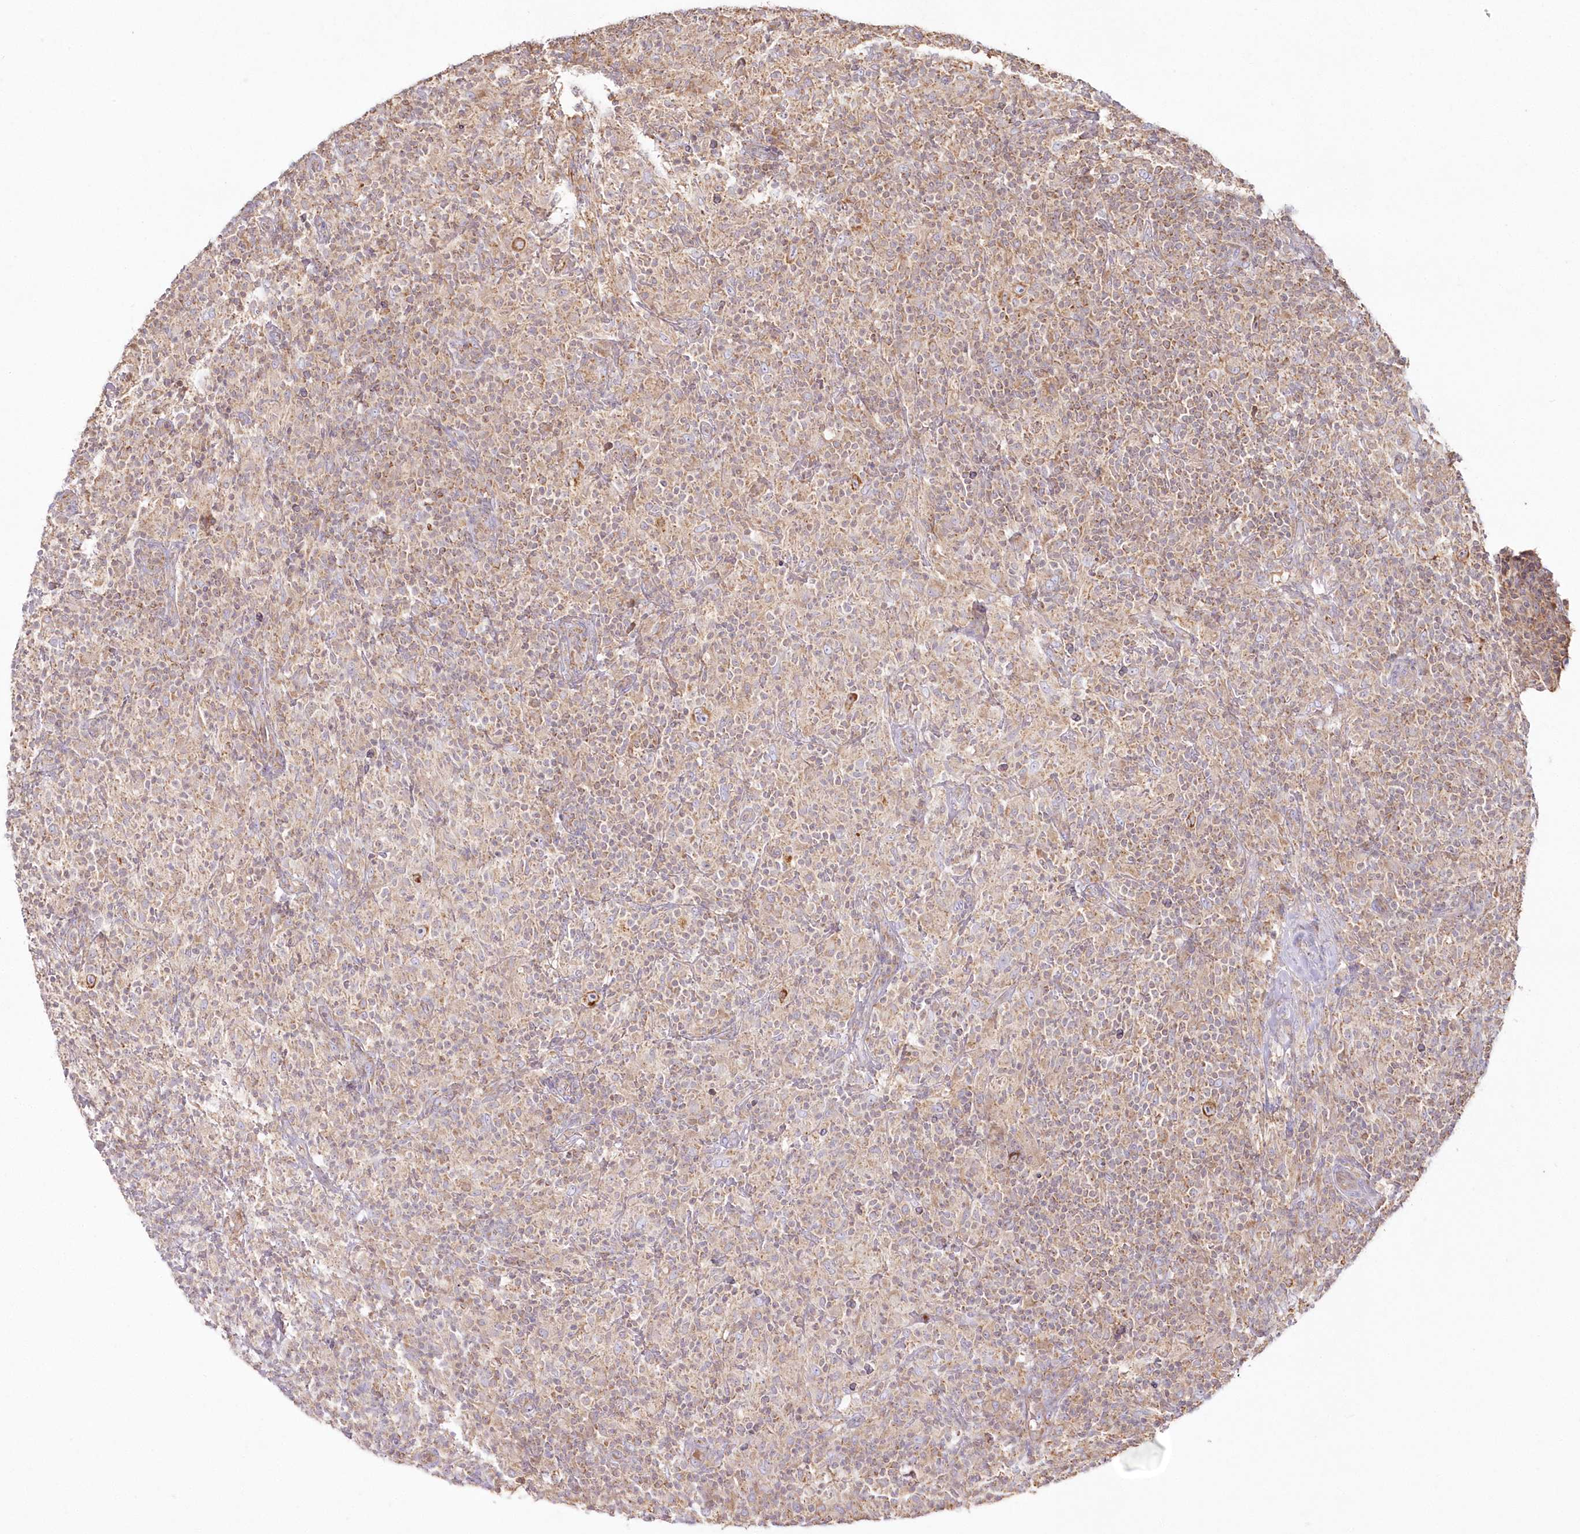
{"staining": {"intensity": "moderate", "quantity": ">75%", "location": "cytoplasmic/membranous"}, "tissue": "lymphoma", "cell_type": "Tumor cells", "image_type": "cancer", "snomed": [{"axis": "morphology", "description": "Hodgkin's disease, NOS"}, {"axis": "topography", "description": "Lymph node"}], "caption": "This is a histology image of immunohistochemistry staining of lymphoma, which shows moderate positivity in the cytoplasmic/membranous of tumor cells.", "gene": "ARSB", "patient": {"sex": "male", "age": 70}}